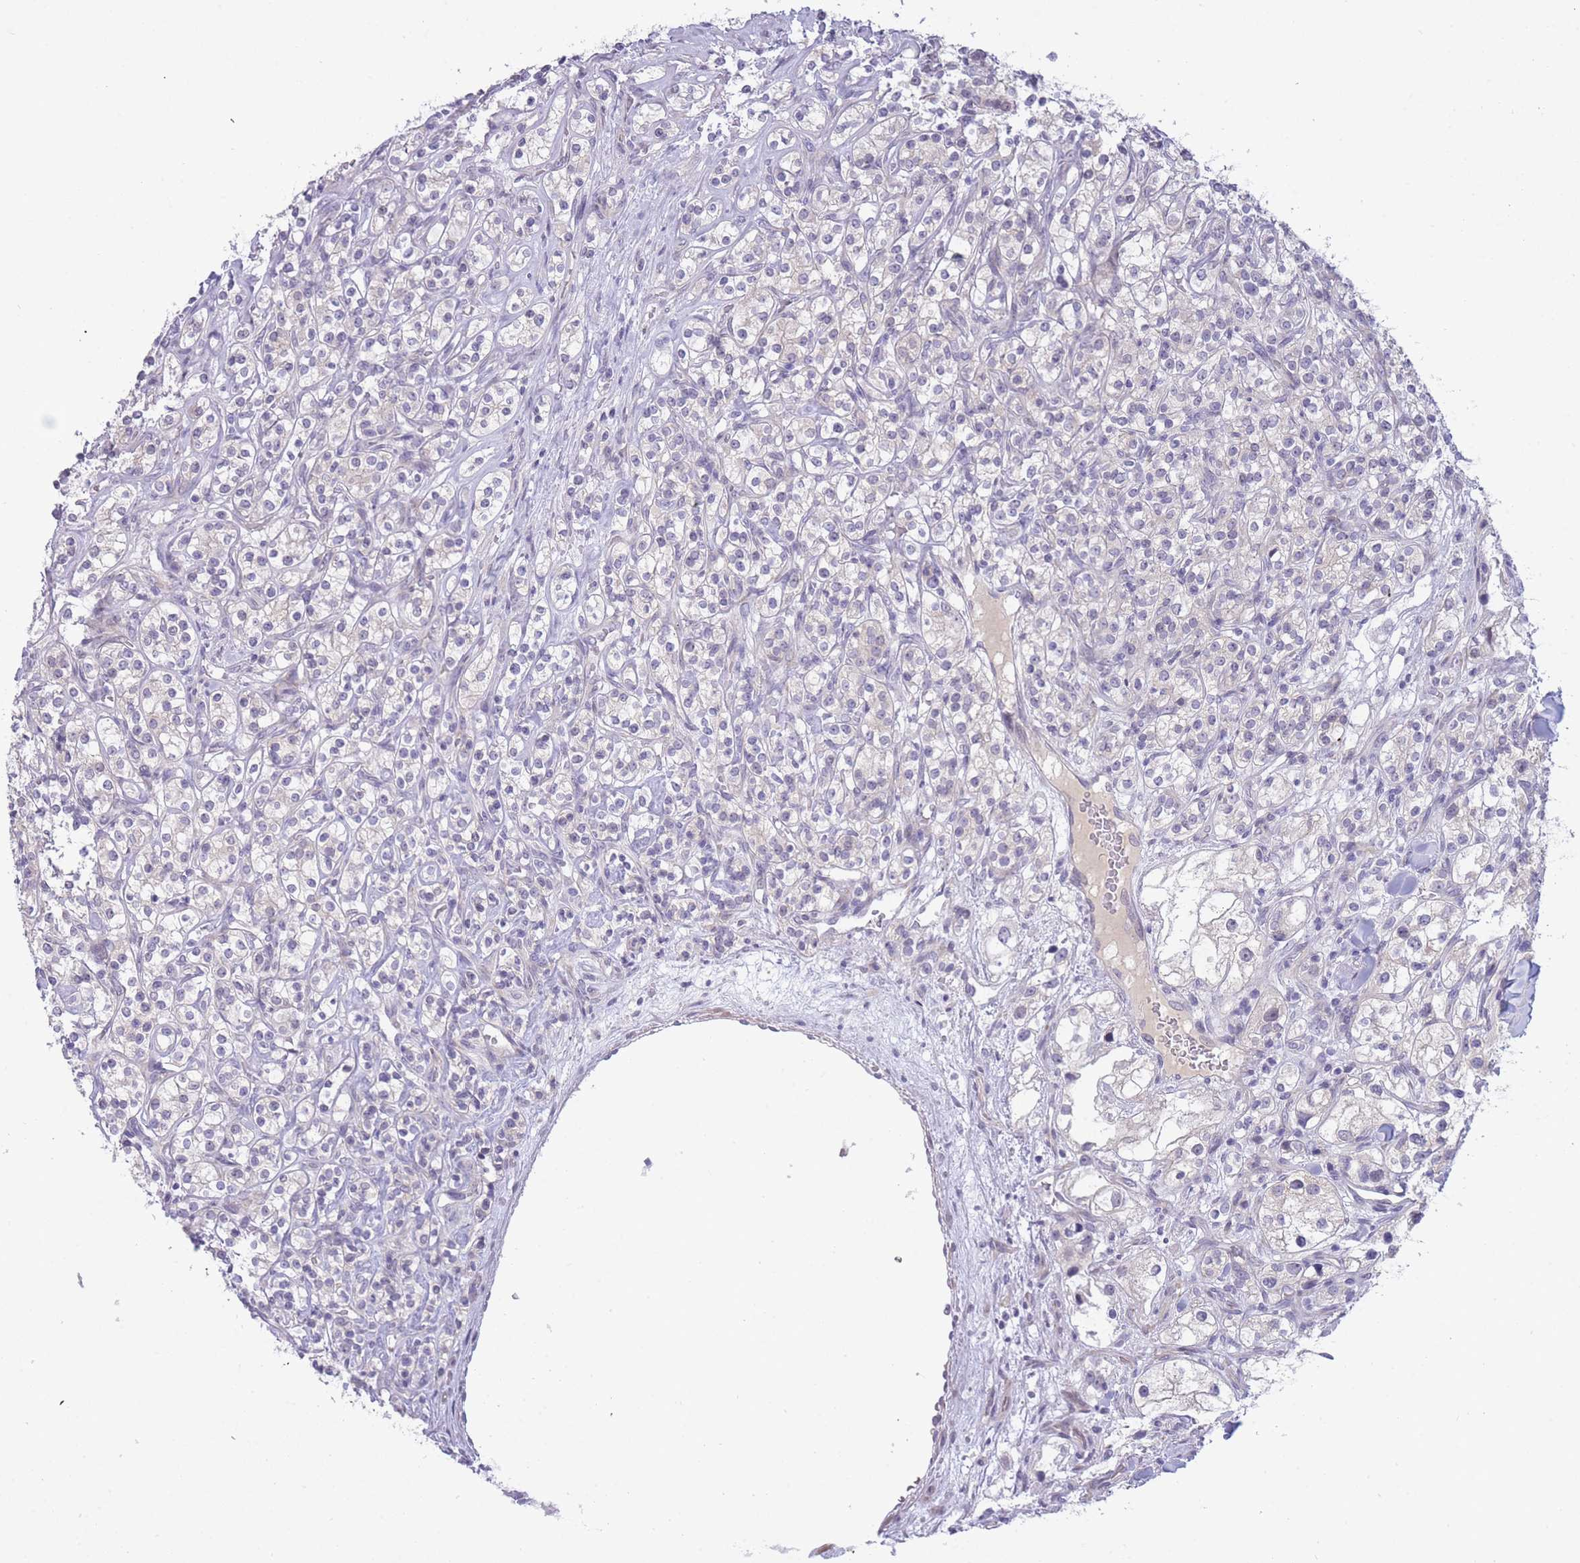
{"staining": {"intensity": "negative", "quantity": "none", "location": "none"}, "tissue": "renal cancer", "cell_type": "Tumor cells", "image_type": "cancer", "snomed": [{"axis": "morphology", "description": "Adenocarcinoma, NOS"}, {"axis": "topography", "description": "Kidney"}], "caption": "IHC image of neoplastic tissue: renal adenocarcinoma stained with DAB (3,3'-diaminobenzidine) reveals no significant protein expression in tumor cells.", "gene": "PRR23B", "patient": {"sex": "male", "age": 77}}